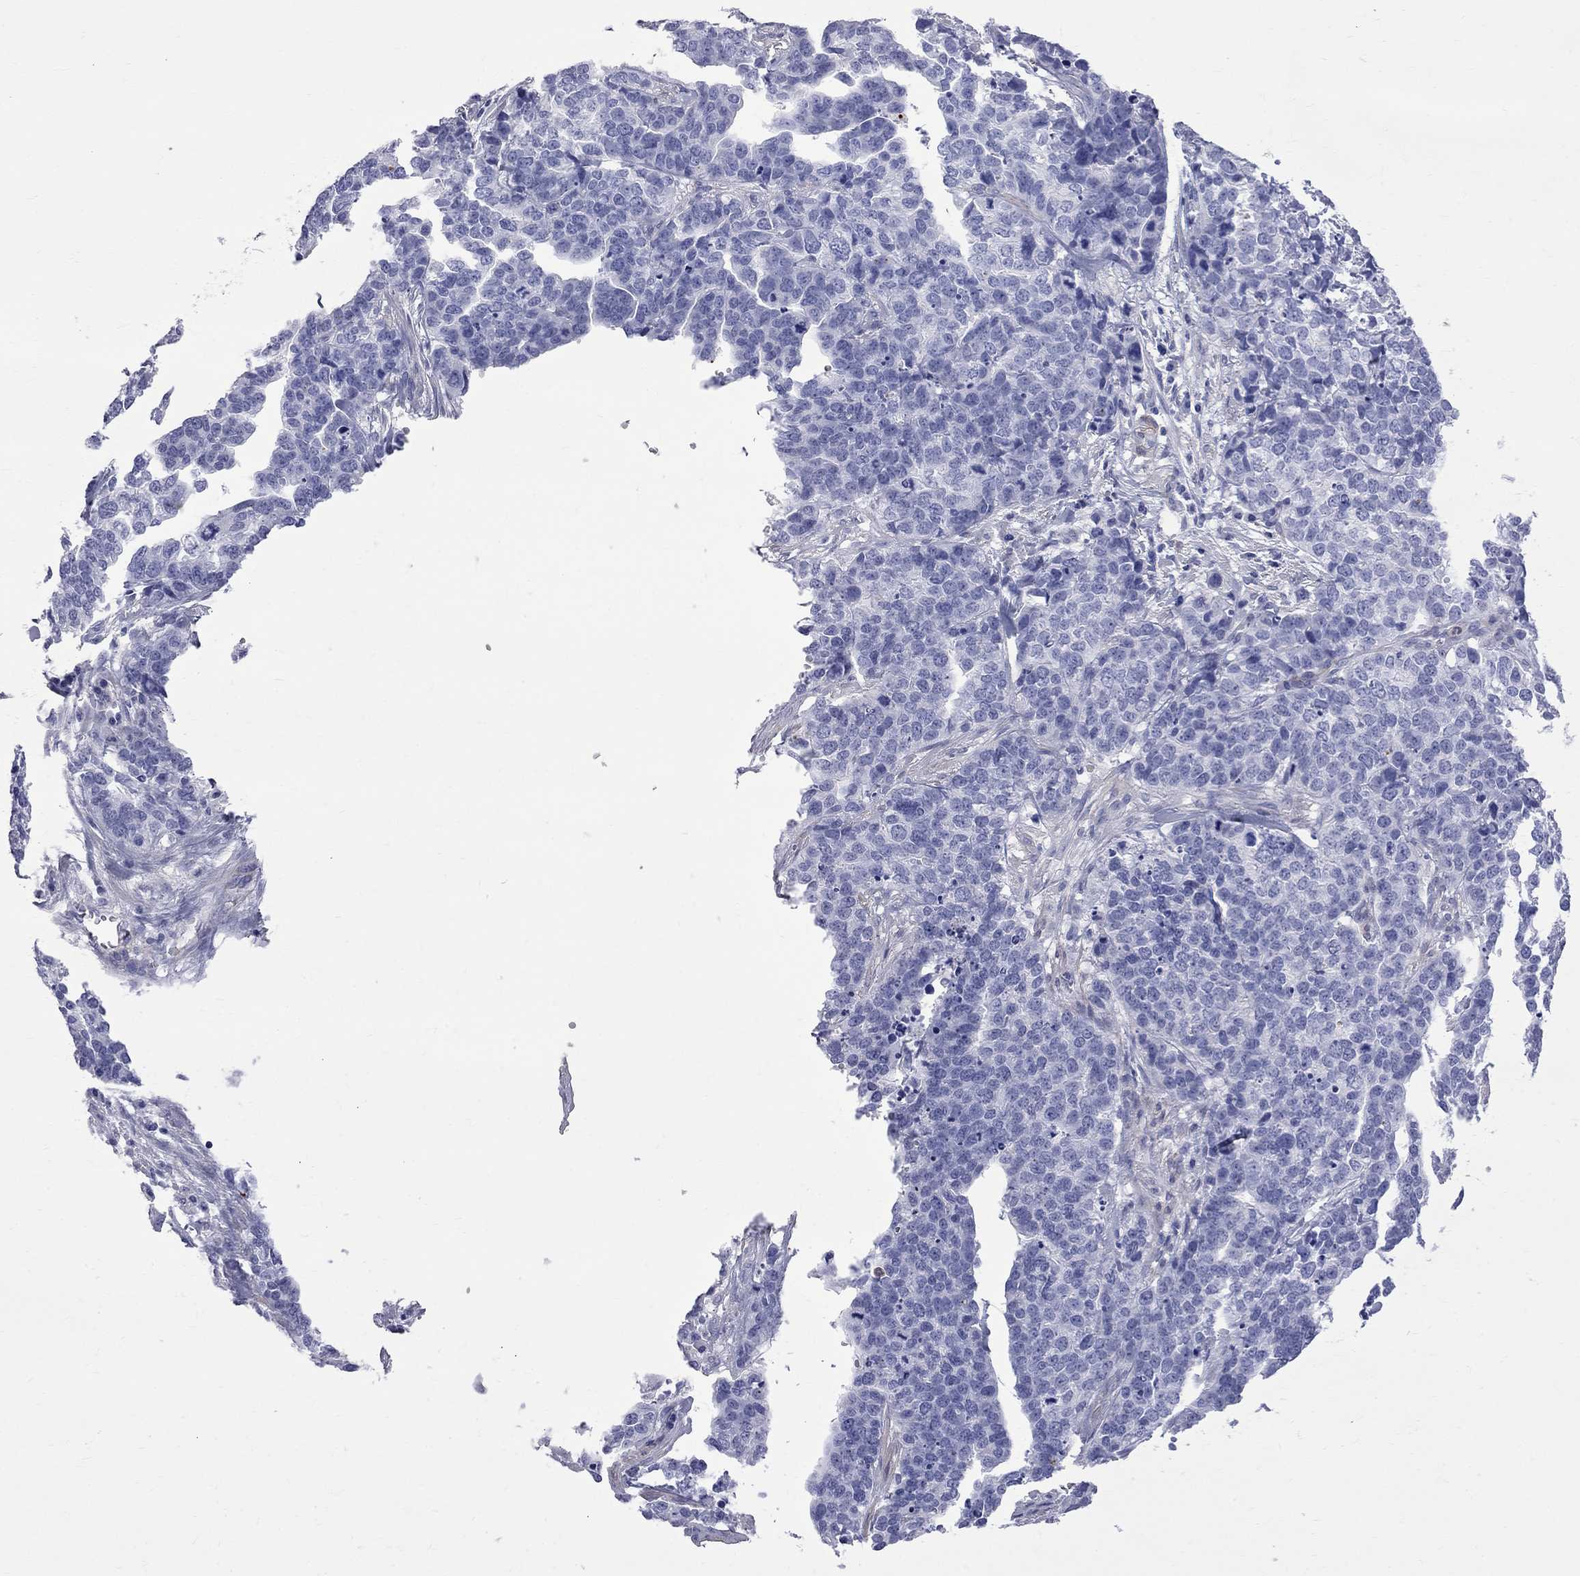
{"staining": {"intensity": "negative", "quantity": "none", "location": "none"}, "tissue": "ovarian cancer", "cell_type": "Tumor cells", "image_type": "cancer", "snomed": [{"axis": "morphology", "description": "Carcinoma, endometroid"}, {"axis": "topography", "description": "Ovary"}], "caption": "Tumor cells show no significant staining in ovarian cancer (endometroid carcinoma).", "gene": "S100A3", "patient": {"sex": "female", "age": 65}}